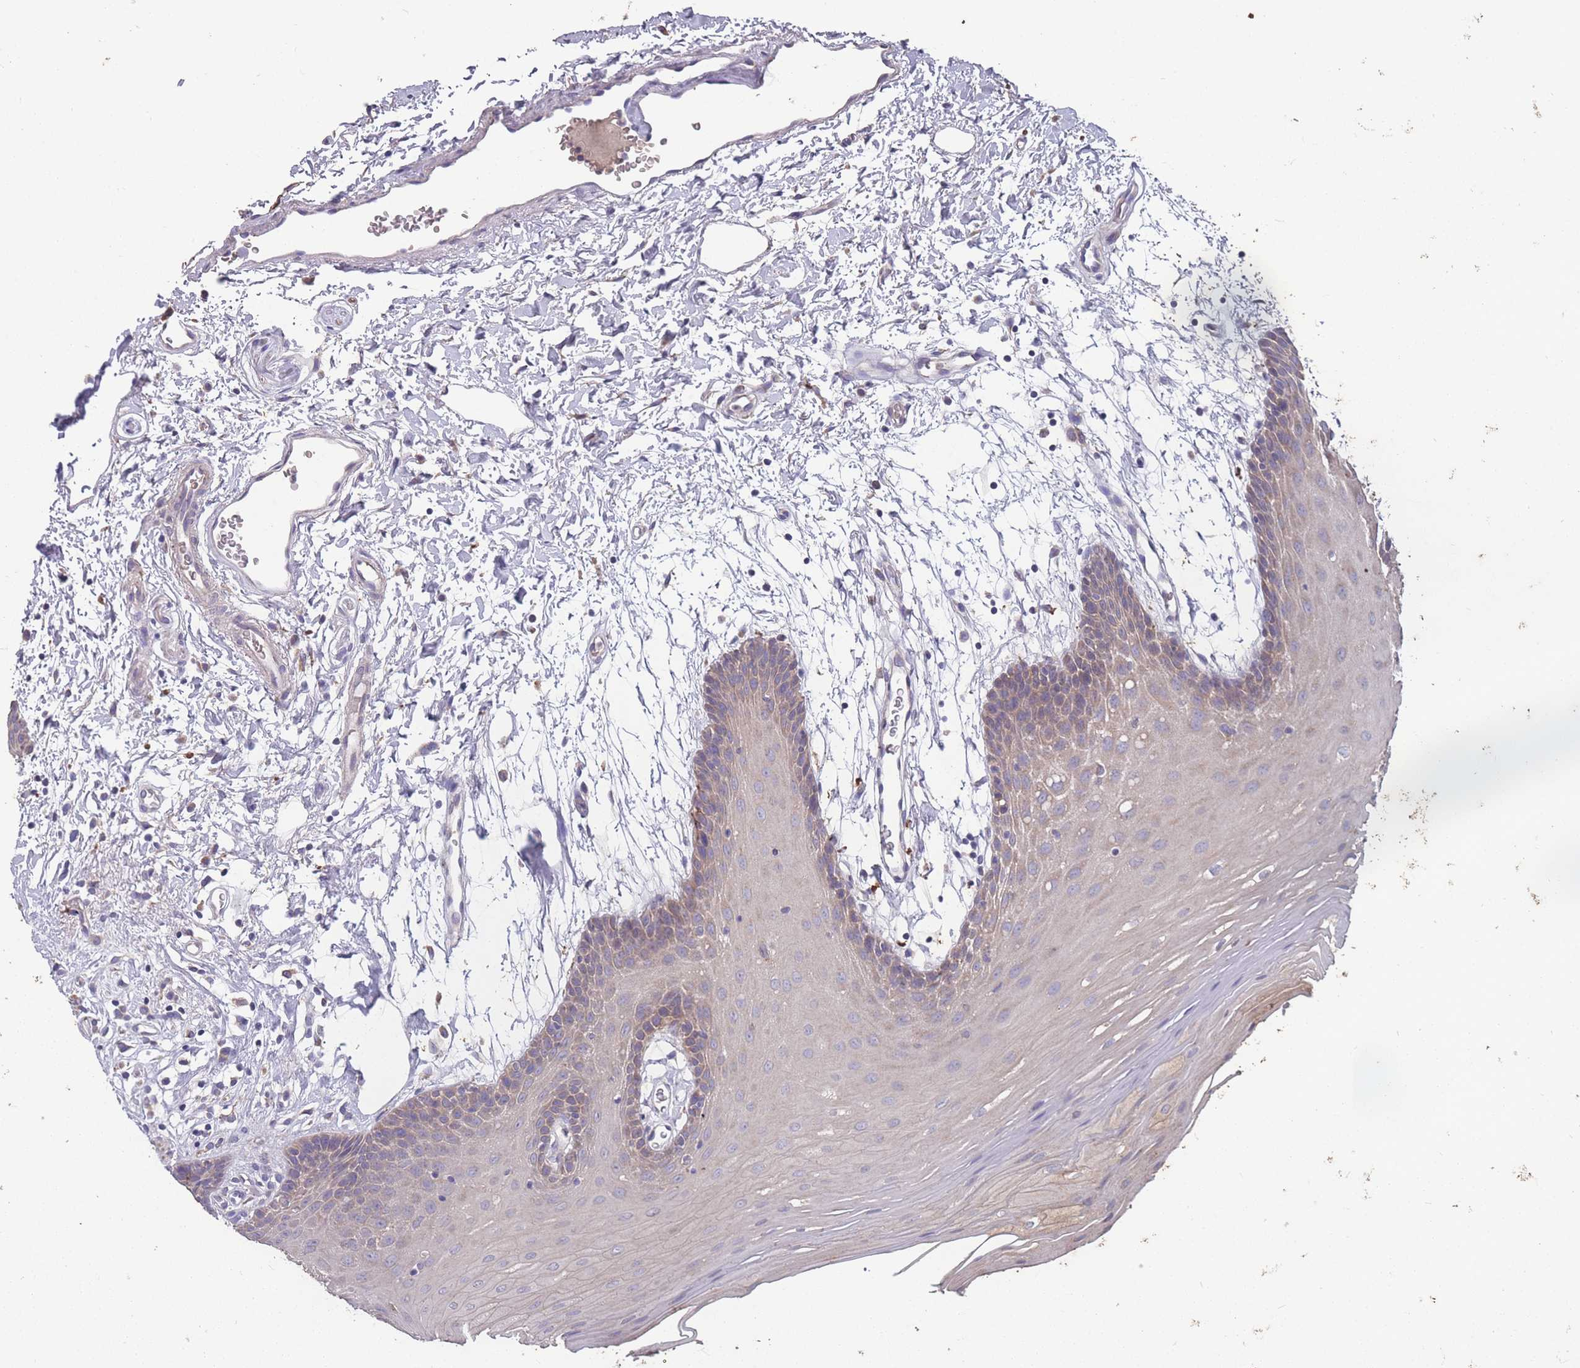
{"staining": {"intensity": "weak", "quantity": "<25%", "location": "cytoplasmic/membranous"}, "tissue": "oral mucosa", "cell_type": "Squamous epithelial cells", "image_type": "normal", "snomed": [{"axis": "morphology", "description": "Normal tissue, NOS"}, {"axis": "topography", "description": "Skeletal muscle"}, {"axis": "topography", "description": "Oral tissue"}, {"axis": "topography", "description": "Salivary gland"}, {"axis": "topography", "description": "Peripheral nerve tissue"}], "caption": "High power microscopy histopathology image of an IHC micrograph of unremarkable oral mucosa, revealing no significant positivity in squamous epithelial cells.", "gene": "STIM2", "patient": {"sex": "male", "age": 54}}